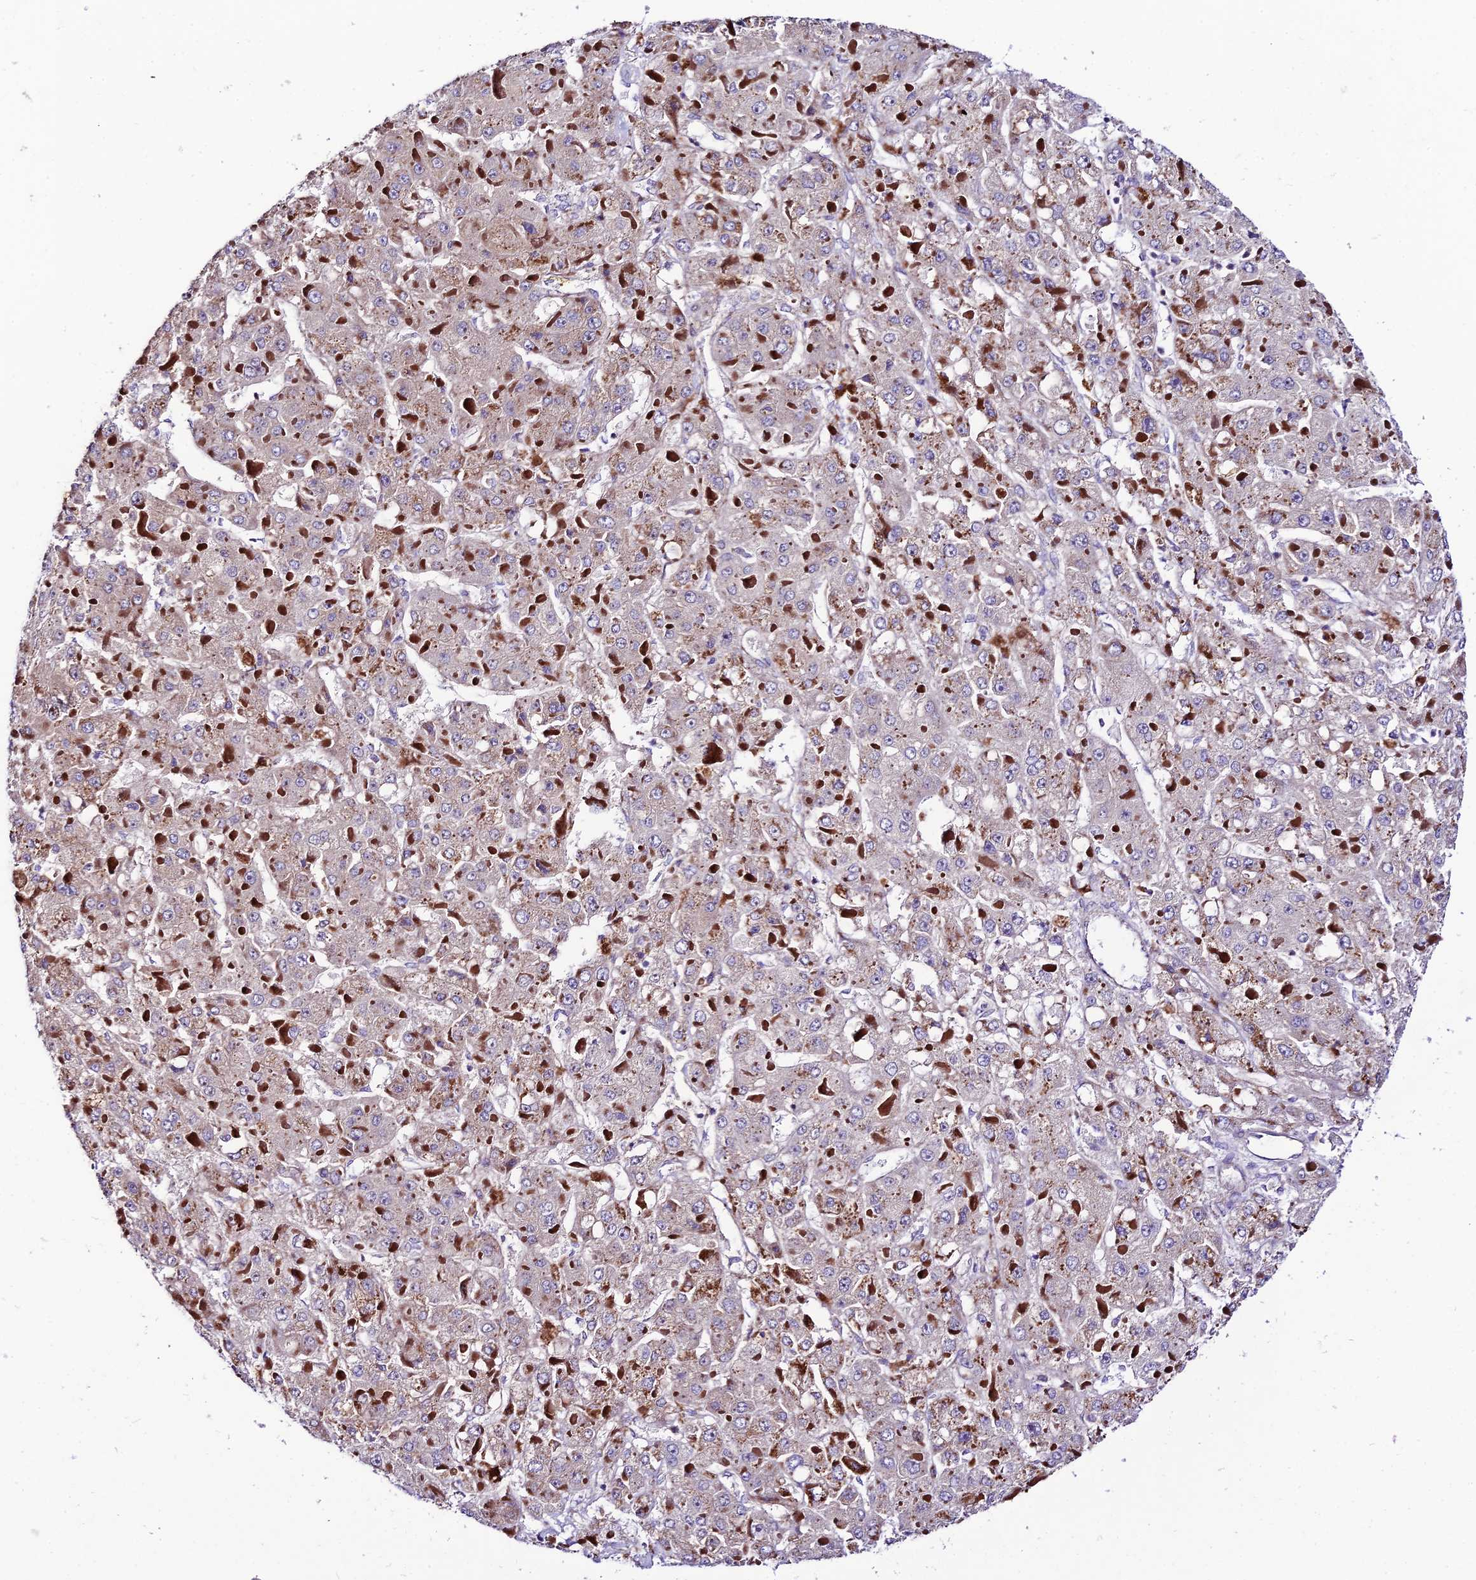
{"staining": {"intensity": "weak", "quantity": "<25%", "location": "cytoplasmic/membranous"}, "tissue": "liver cancer", "cell_type": "Tumor cells", "image_type": "cancer", "snomed": [{"axis": "morphology", "description": "Carcinoma, Hepatocellular, NOS"}, {"axis": "topography", "description": "Liver"}], "caption": "IHC of liver cancer (hepatocellular carcinoma) demonstrates no positivity in tumor cells.", "gene": "VPS13C", "patient": {"sex": "female", "age": 73}}